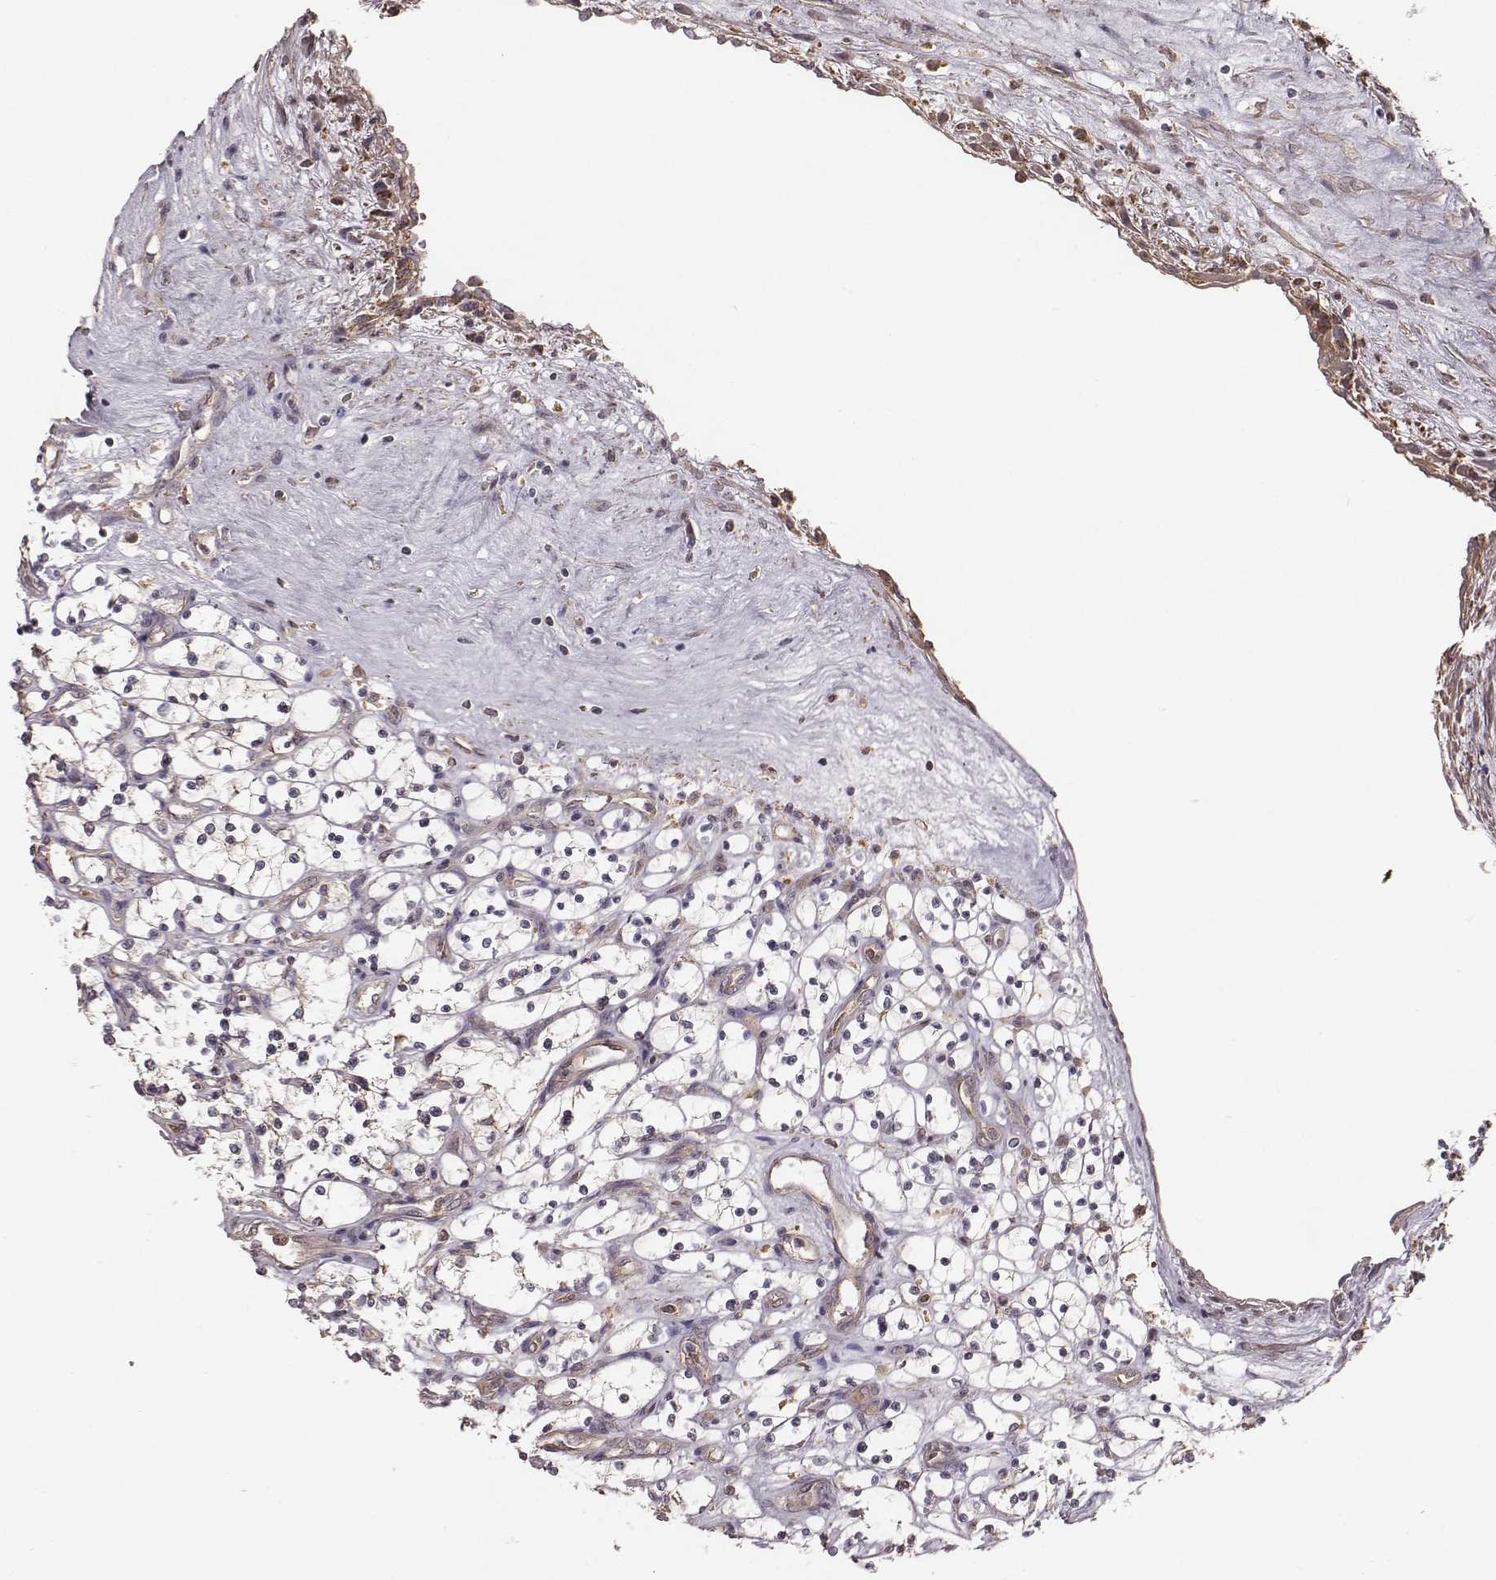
{"staining": {"intensity": "weak", "quantity": "<25%", "location": "cytoplasmic/membranous"}, "tissue": "renal cancer", "cell_type": "Tumor cells", "image_type": "cancer", "snomed": [{"axis": "morphology", "description": "Adenocarcinoma, NOS"}, {"axis": "topography", "description": "Kidney"}], "caption": "Human adenocarcinoma (renal) stained for a protein using immunohistochemistry (IHC) shows no expression in tumor cells.", "gene": "VPS26A", "patient": {"sex": "female", "age": 69}}